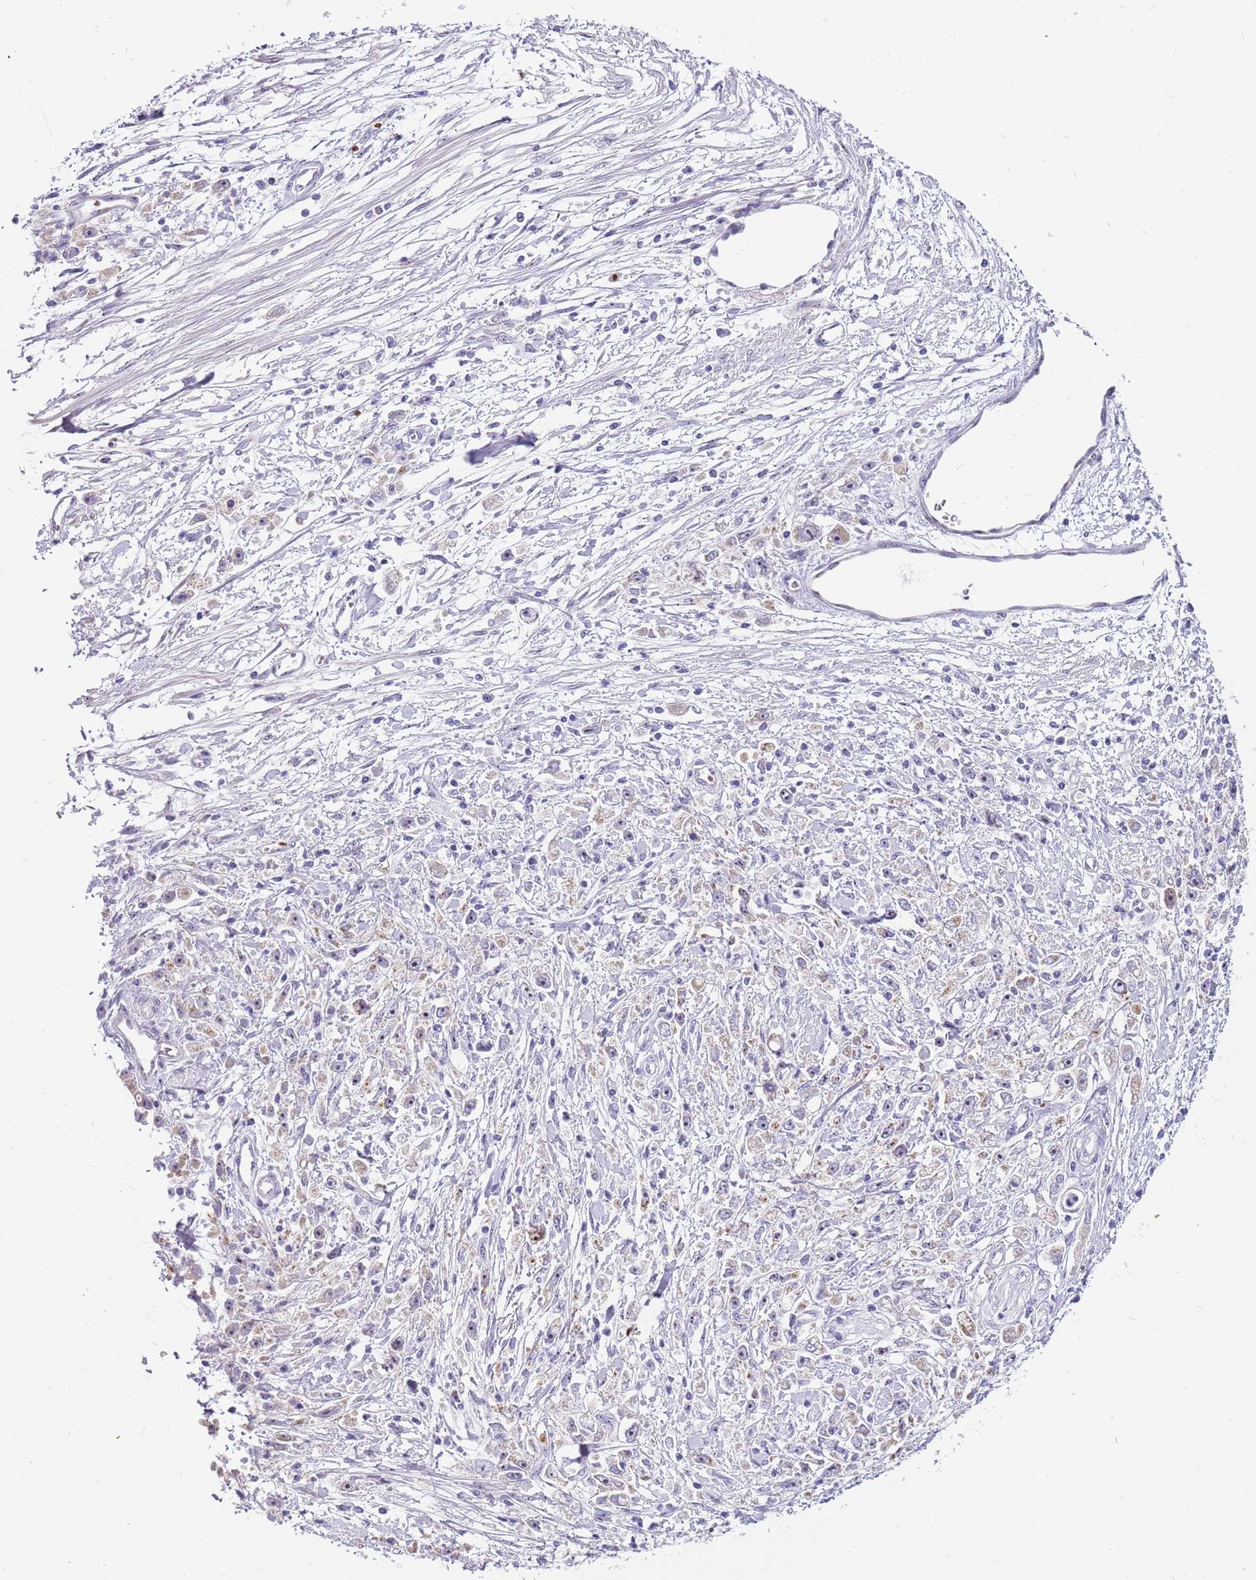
{"staining": {"intensity": "weak", "quantity": "<25%", "location": "cytoplasmic/membranous"}, "tissue": "stomach cancer", "cell_type": "Tumor cells", "image_type": "cancer", "snomed": [{"axis": "morphology", "description": "Adenocarcinoma, NOS"}, {"axis": "topography", "description": "Stomach"}], "caption": "This is an IHC photomicrograph of stomach cancer (adenocarcinoma). There is no staining in tumor cells.", "gene": "DNAJA3", "patient": {"sex": "female", "age": 59}}